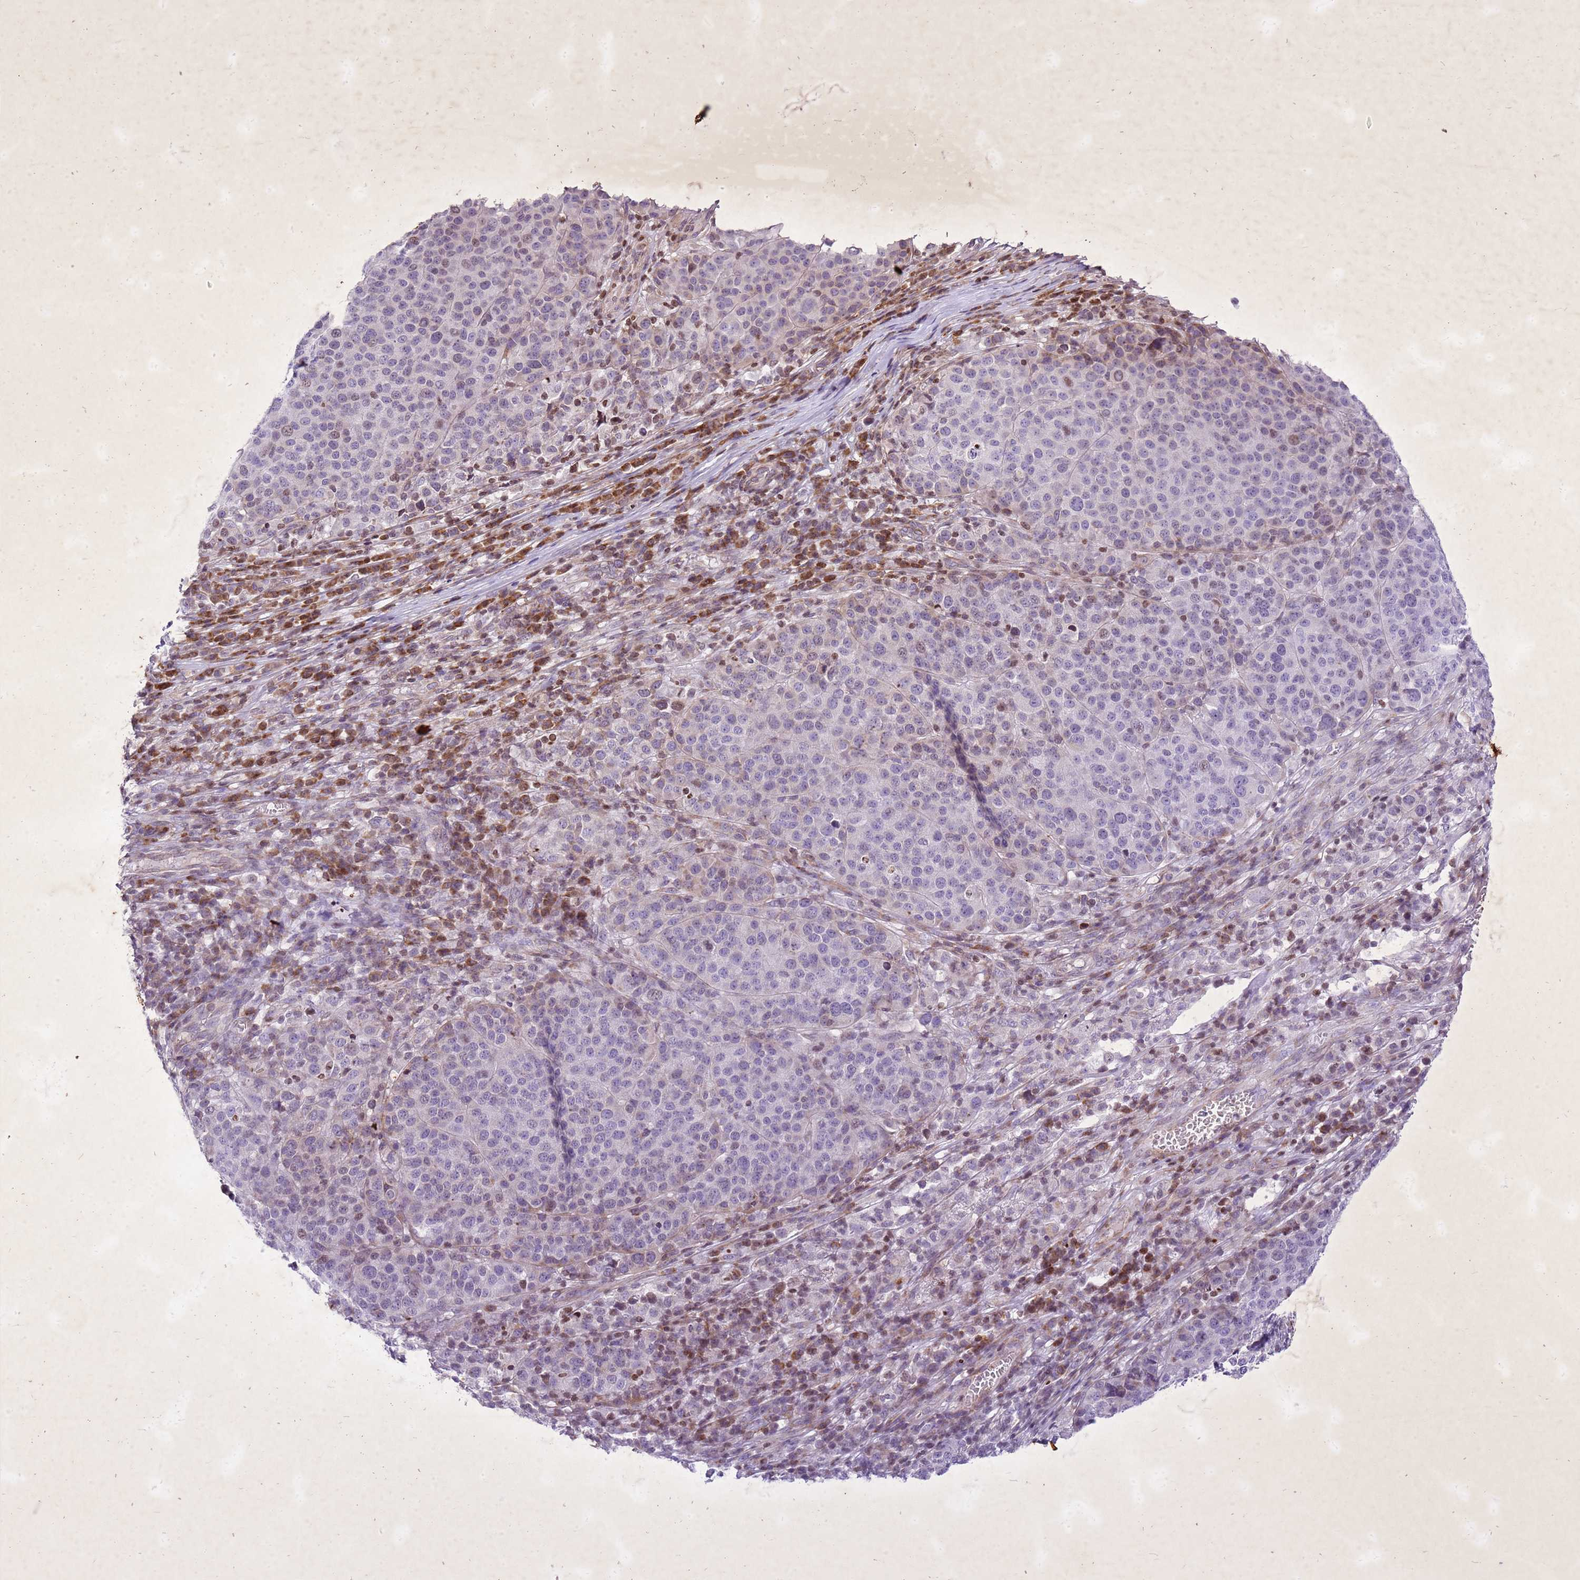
{"staining": {"intensity": "moderate", "quantity": "<25%", "location": "nuclear"}, "tissue": "melanoma", "cell_type": "Tumor cells", "image_type": "cancer", "snomed": [{"axis": "morphology", "description": "Malignant melanoma, Metastatic site"}, {"axis": "topography", "description": "Lymph node"}], "caption": "Moderate nuclear staining for a protein is seen in approximately <25% of tumor cells of malignant melanoma (metastatic site) using immunohistochemistry.", "gene": "COPS9", "patient": {"sex": "male", "age": 44}}